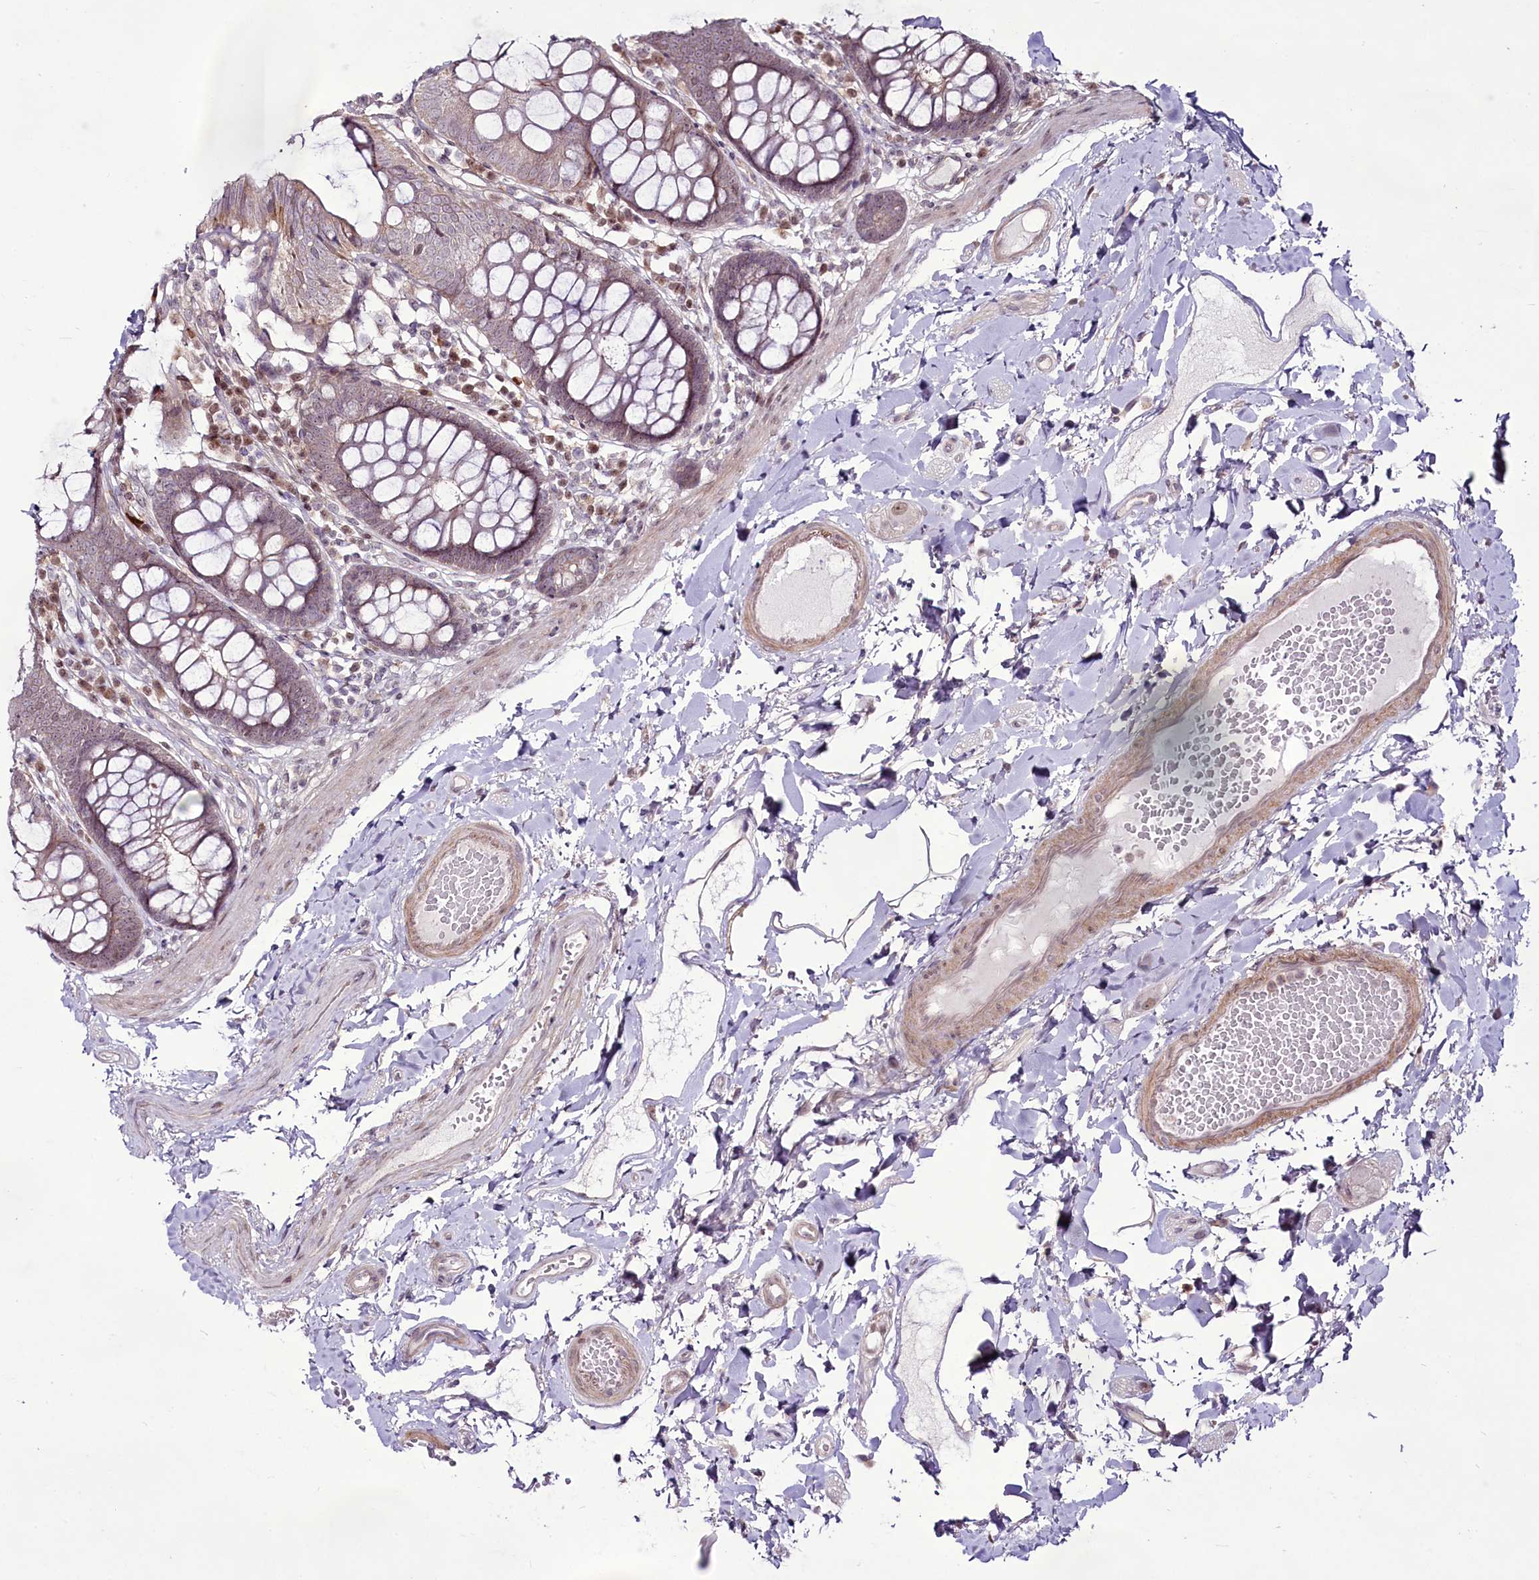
{"staining": {"intensity": "negative", "quantity": "none", "location": "none"}, "tissue": "colon", "cell_type": "Endothelial cells", "image_type": "normal", "snomed": [{"axis": "morphology", "description": "Normal tissue, NOS"}, {"axis": "topography", "description": "Colon"}], "caption": "High magnification brightfield microscopy of normal colon stained with DAB (3,3'-diaminobenzidine) (brown) and counterstained with hematoxylin (blue): endothelial cells show no significant positivity. The staining was performed using DAB (3,3'-diaminobenzidine) to visualize the protein expression in brown, while the nuclei were stained in blue with hematoxylin (Magnification: 20x).", "gene": "RSBN1", "patient": {"sex": "male", "age": 84}}